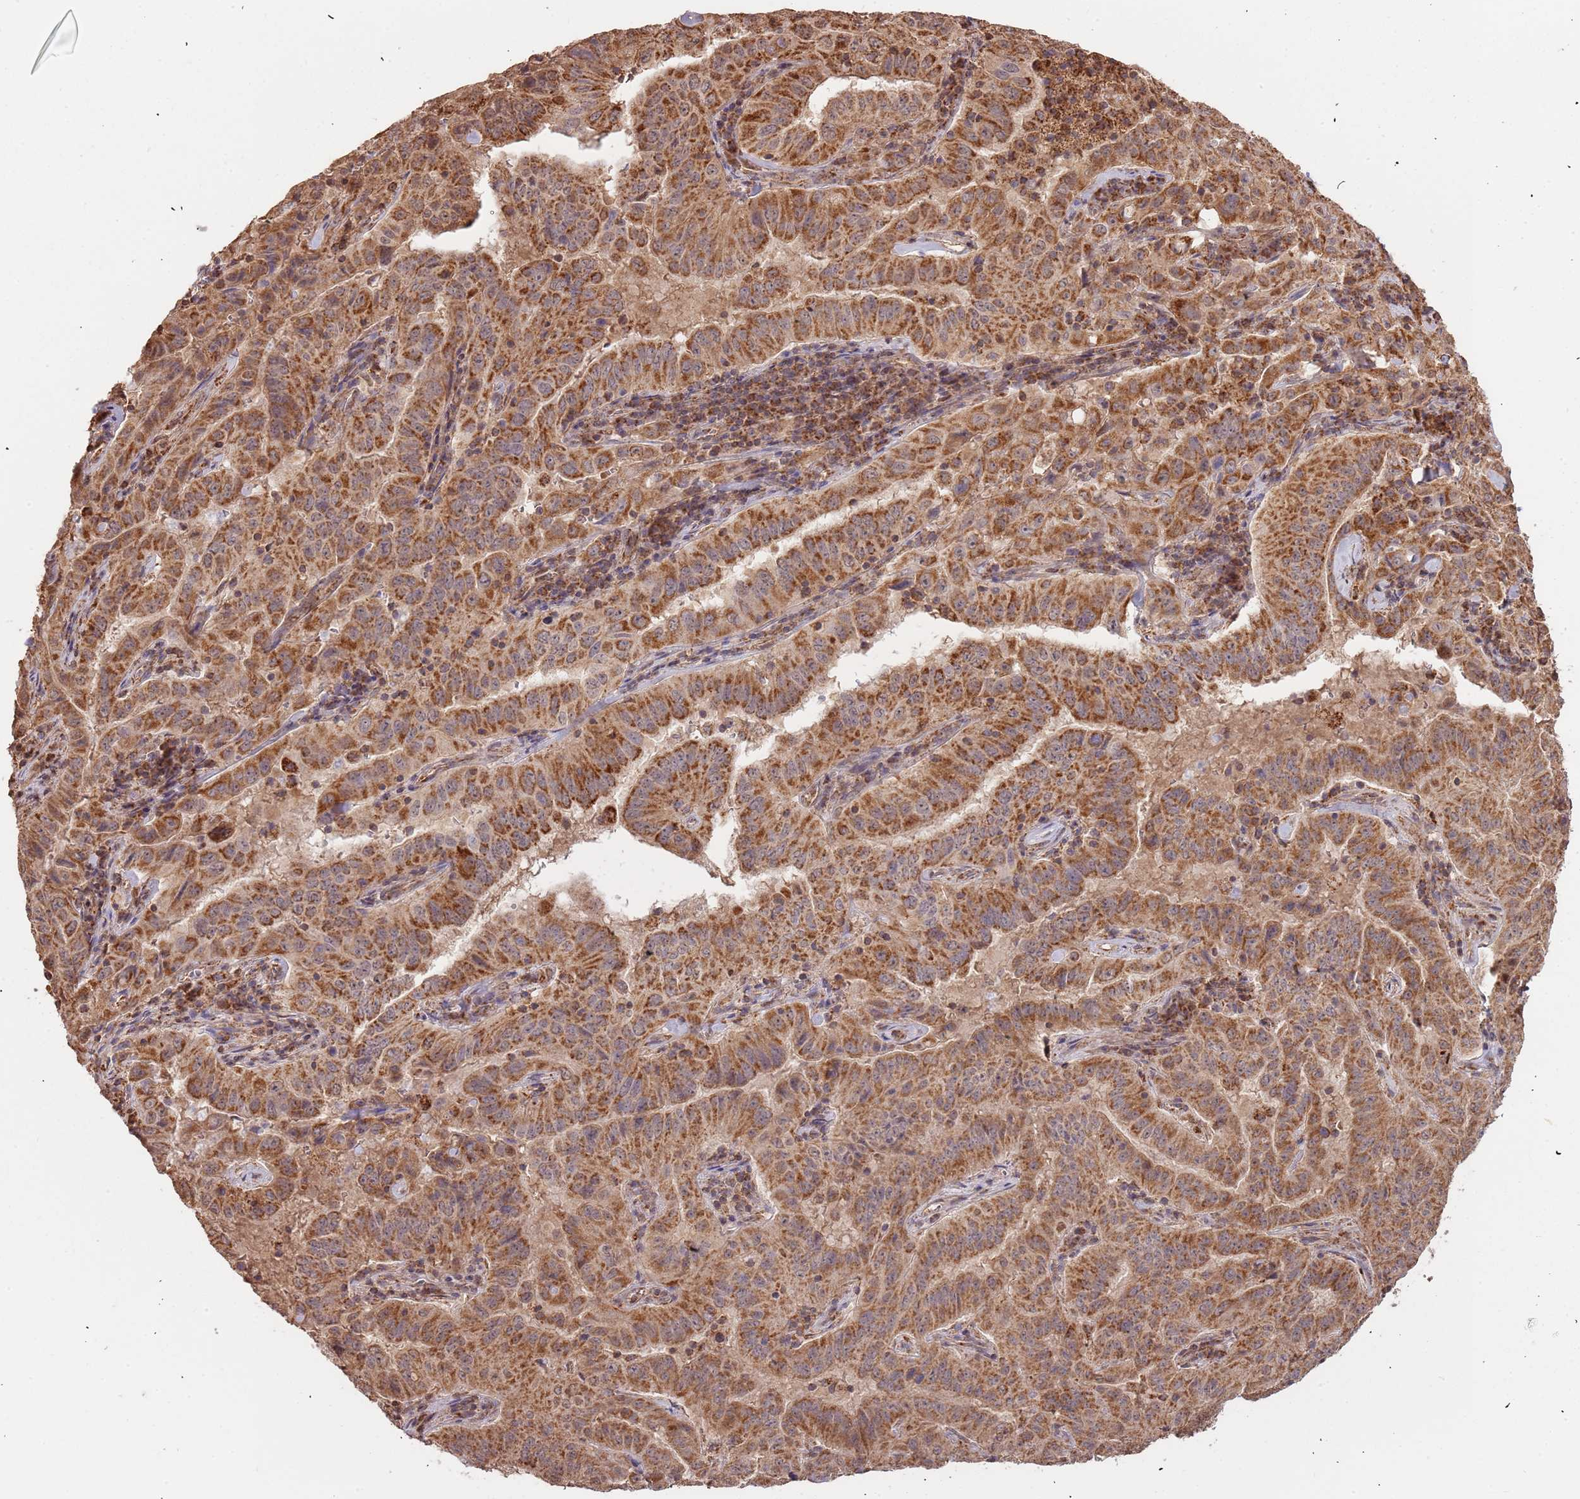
{"staining": {"intensity": "strong", "quantity": ">75%", "location": "cytoplasmic/membranous"}, "tissue": "pancreatic cancer", "cell_type": "Tumor cells", "image_type": "cancer", "snomed": [{"axis": "morphology", "description": "Adenocarcinoma, NOS"}, {"axis": "topography", "description": "Pancreas"}], "caption": "About >75% of tumor cells in human pancreatic adenocarcinoma display strong cytoplasmic/membranous protein expression as visualized by brown immunohistochemical staining.", "gene": "IL17RD", "patient": {"sex": "male", "age": 63}}